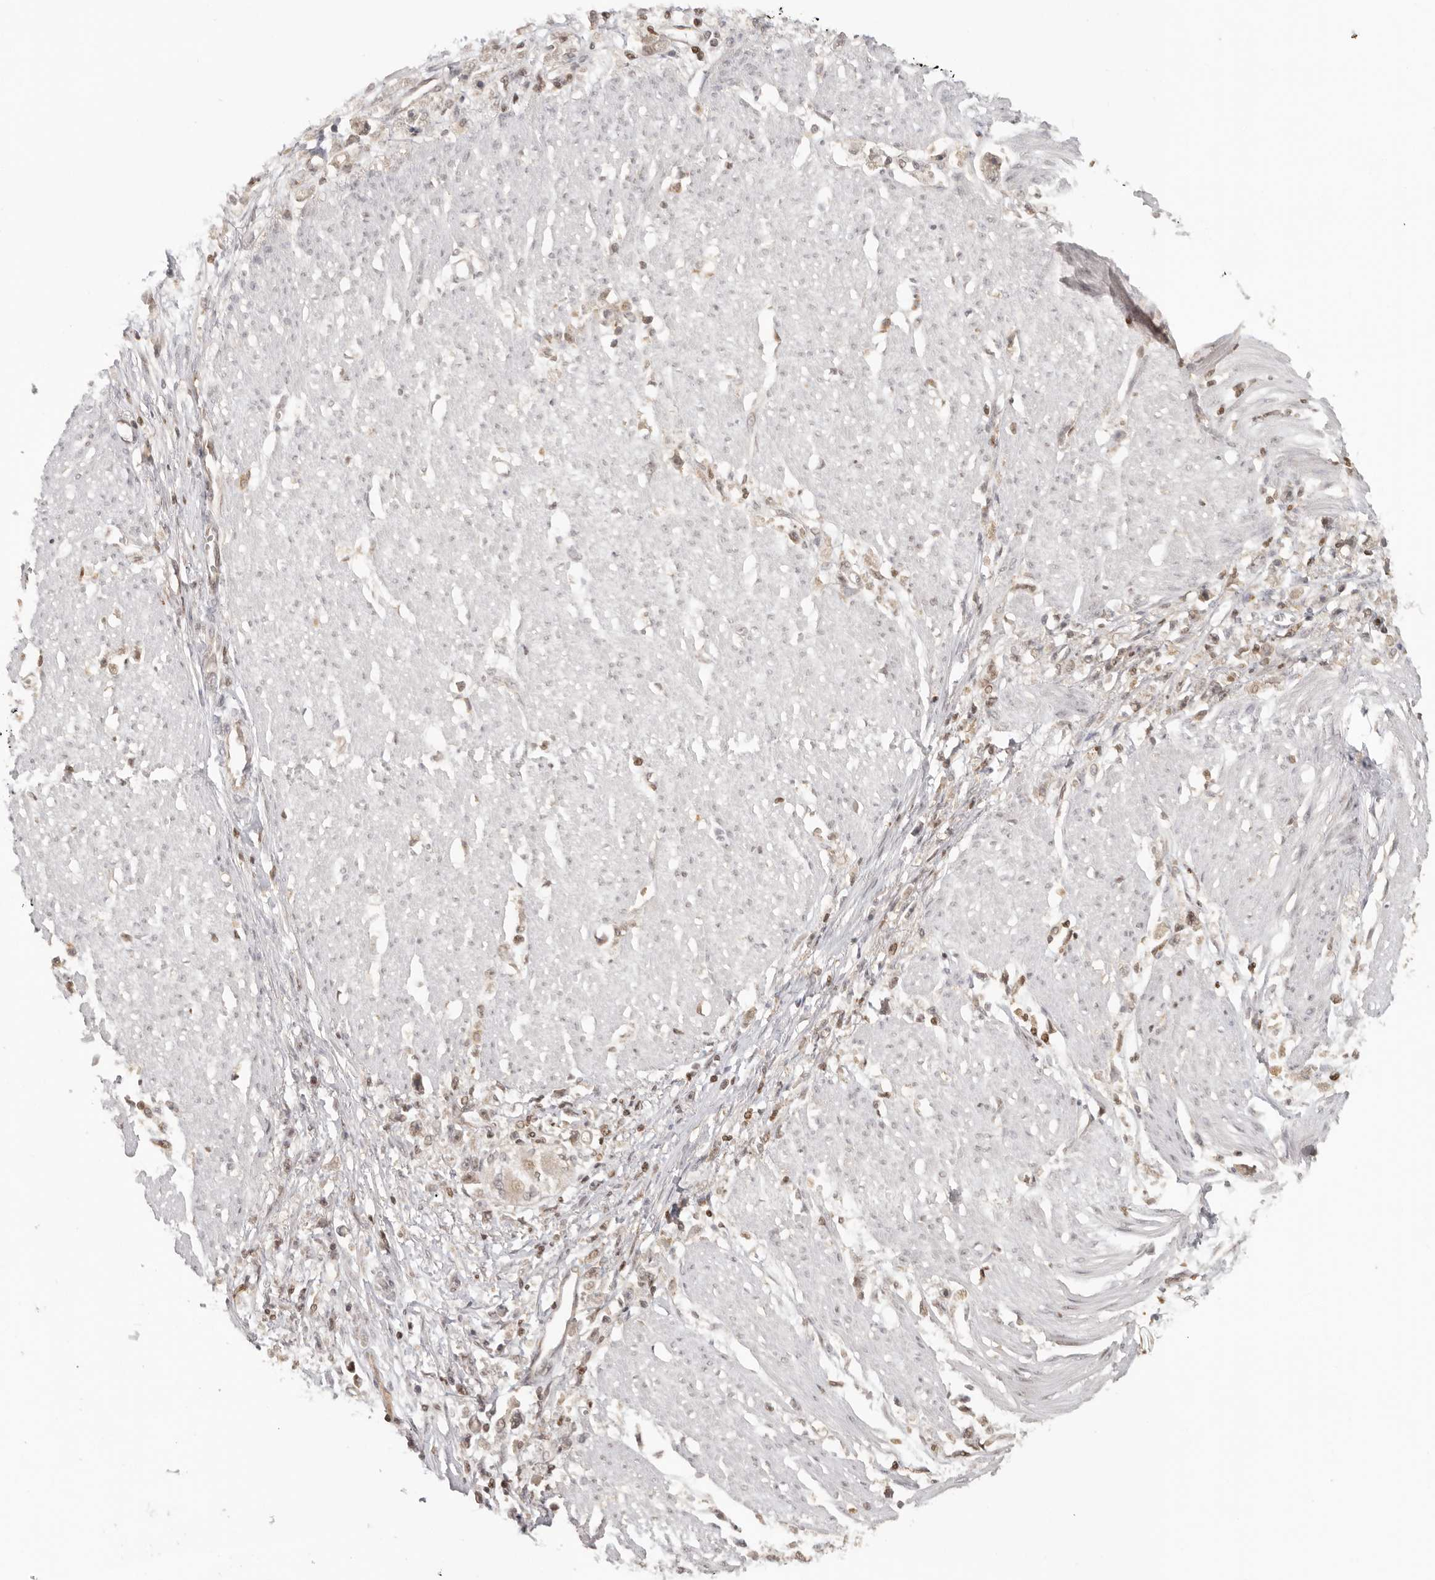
{"staining": {"intensity": "weak", "quantity": "<25%", "location": "nuclear"}, "tissue": "stomach cancer", "cell_type": "Tumor cells", "image_type": "cancer", "snomed": [{"axis": "morphology", "description": "Adenocarcinoma, NOS"}, {"axis": "topography", "description": "Stomach"}], "caption": "A histopathology image of human adenocarcinoma (stomach) is negative for staining in tumor cells.", "gene": "PSMA5", "patient": {"sex": "female", "age": 59}}